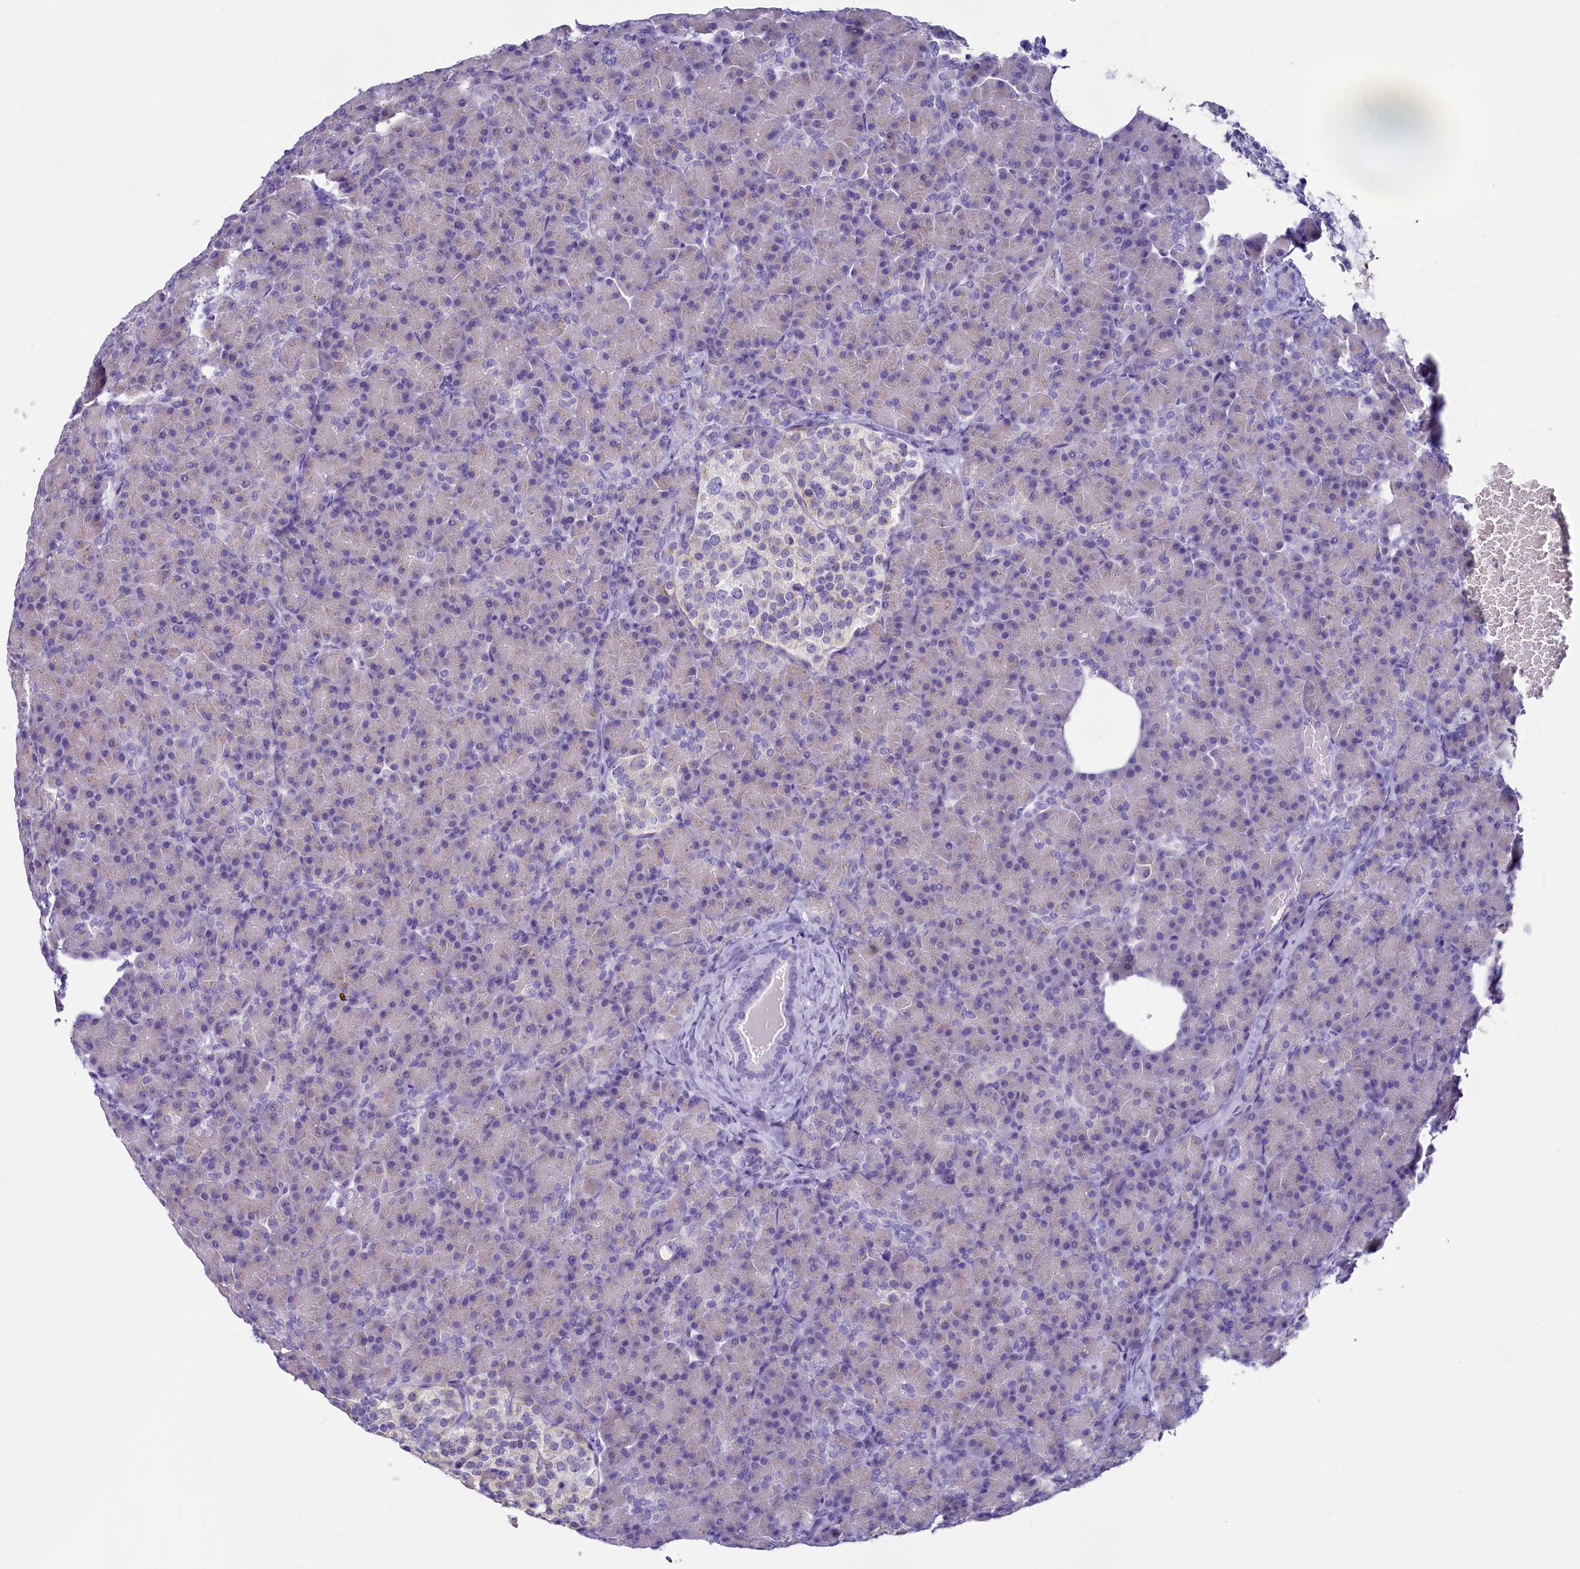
{"staining": {"intensity": "weak", "quantity": "<25%", "location": "cytoplasmic/membranous"}, "tissue": "pancreas", "cell_type": "Exocrine glandular cells", "image_type": "normal", "snomed": [{"axis": "morphology", "description": "Normal tissue, NOS"}, {"axis": "topography", "description": "Pancreas"}], "caption": "High magnification brightfield microscopy of unremarkable pancreas stained with DAB (brown) and counterstained with hematoxylin (blue): exocrine glandular cells show no significant positivity.", "gene": "SKA3", "patient": {"sex": "female", "age": 43}}